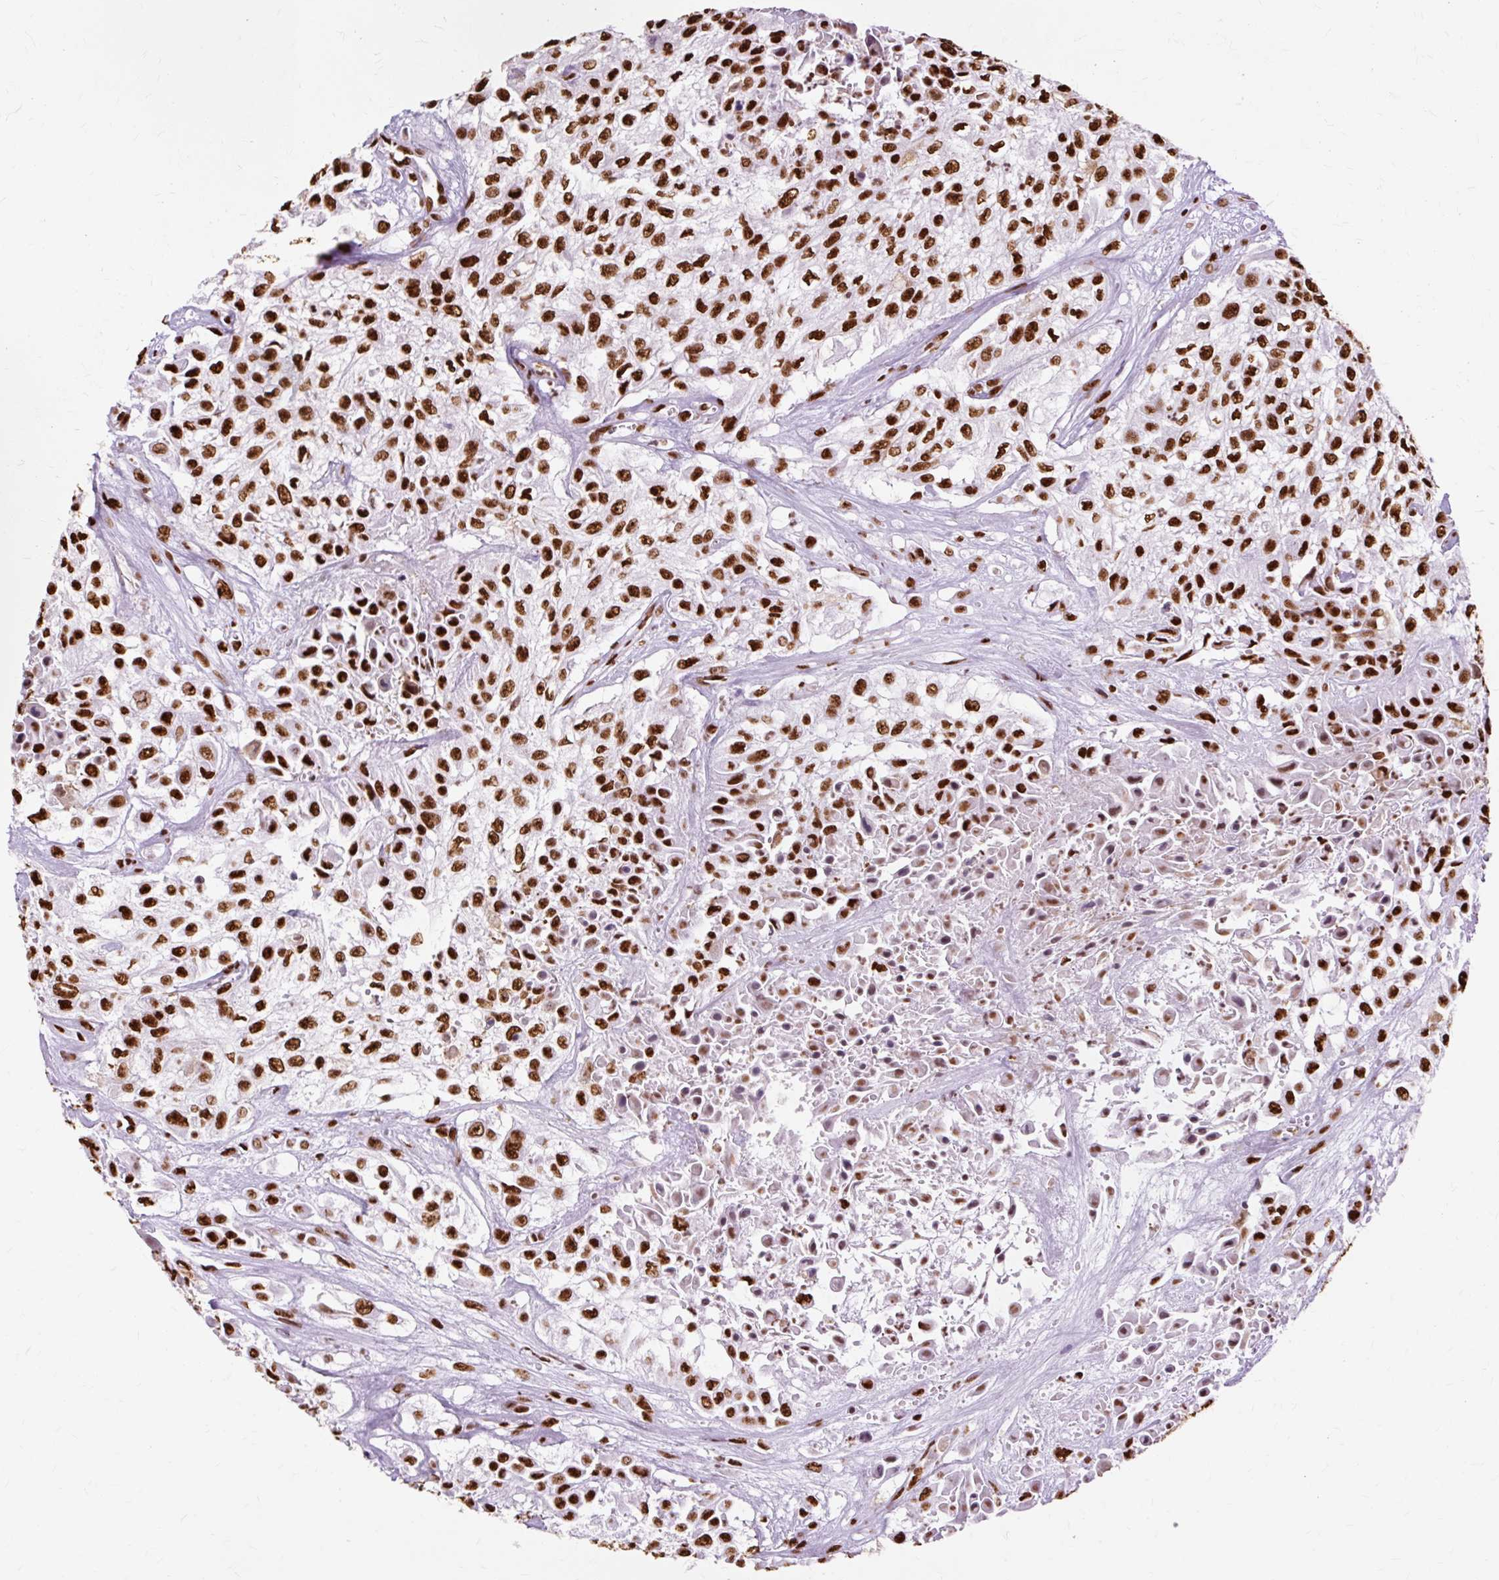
{"staining": {"intensity": "strong", "quantity": ">75%", "location": "nuclear"}, "tissue": "urothelial cancer", "cell_type": "Tumor cells", "image_type": "cancer", "snomed": [{"axis": "morphology", "description": "Urothelial carcinoma, High grade"}, {"axis": "topography", "description": "Urinary bladder"}], "caption": "About >75% of tumor cells in human urothelial cancer demonstrate strong nuclear protein expression as visualized by brown immunohistochemical staining.", "gene": "XRCC6", "patient": {"sex": "male", "age": 57}}